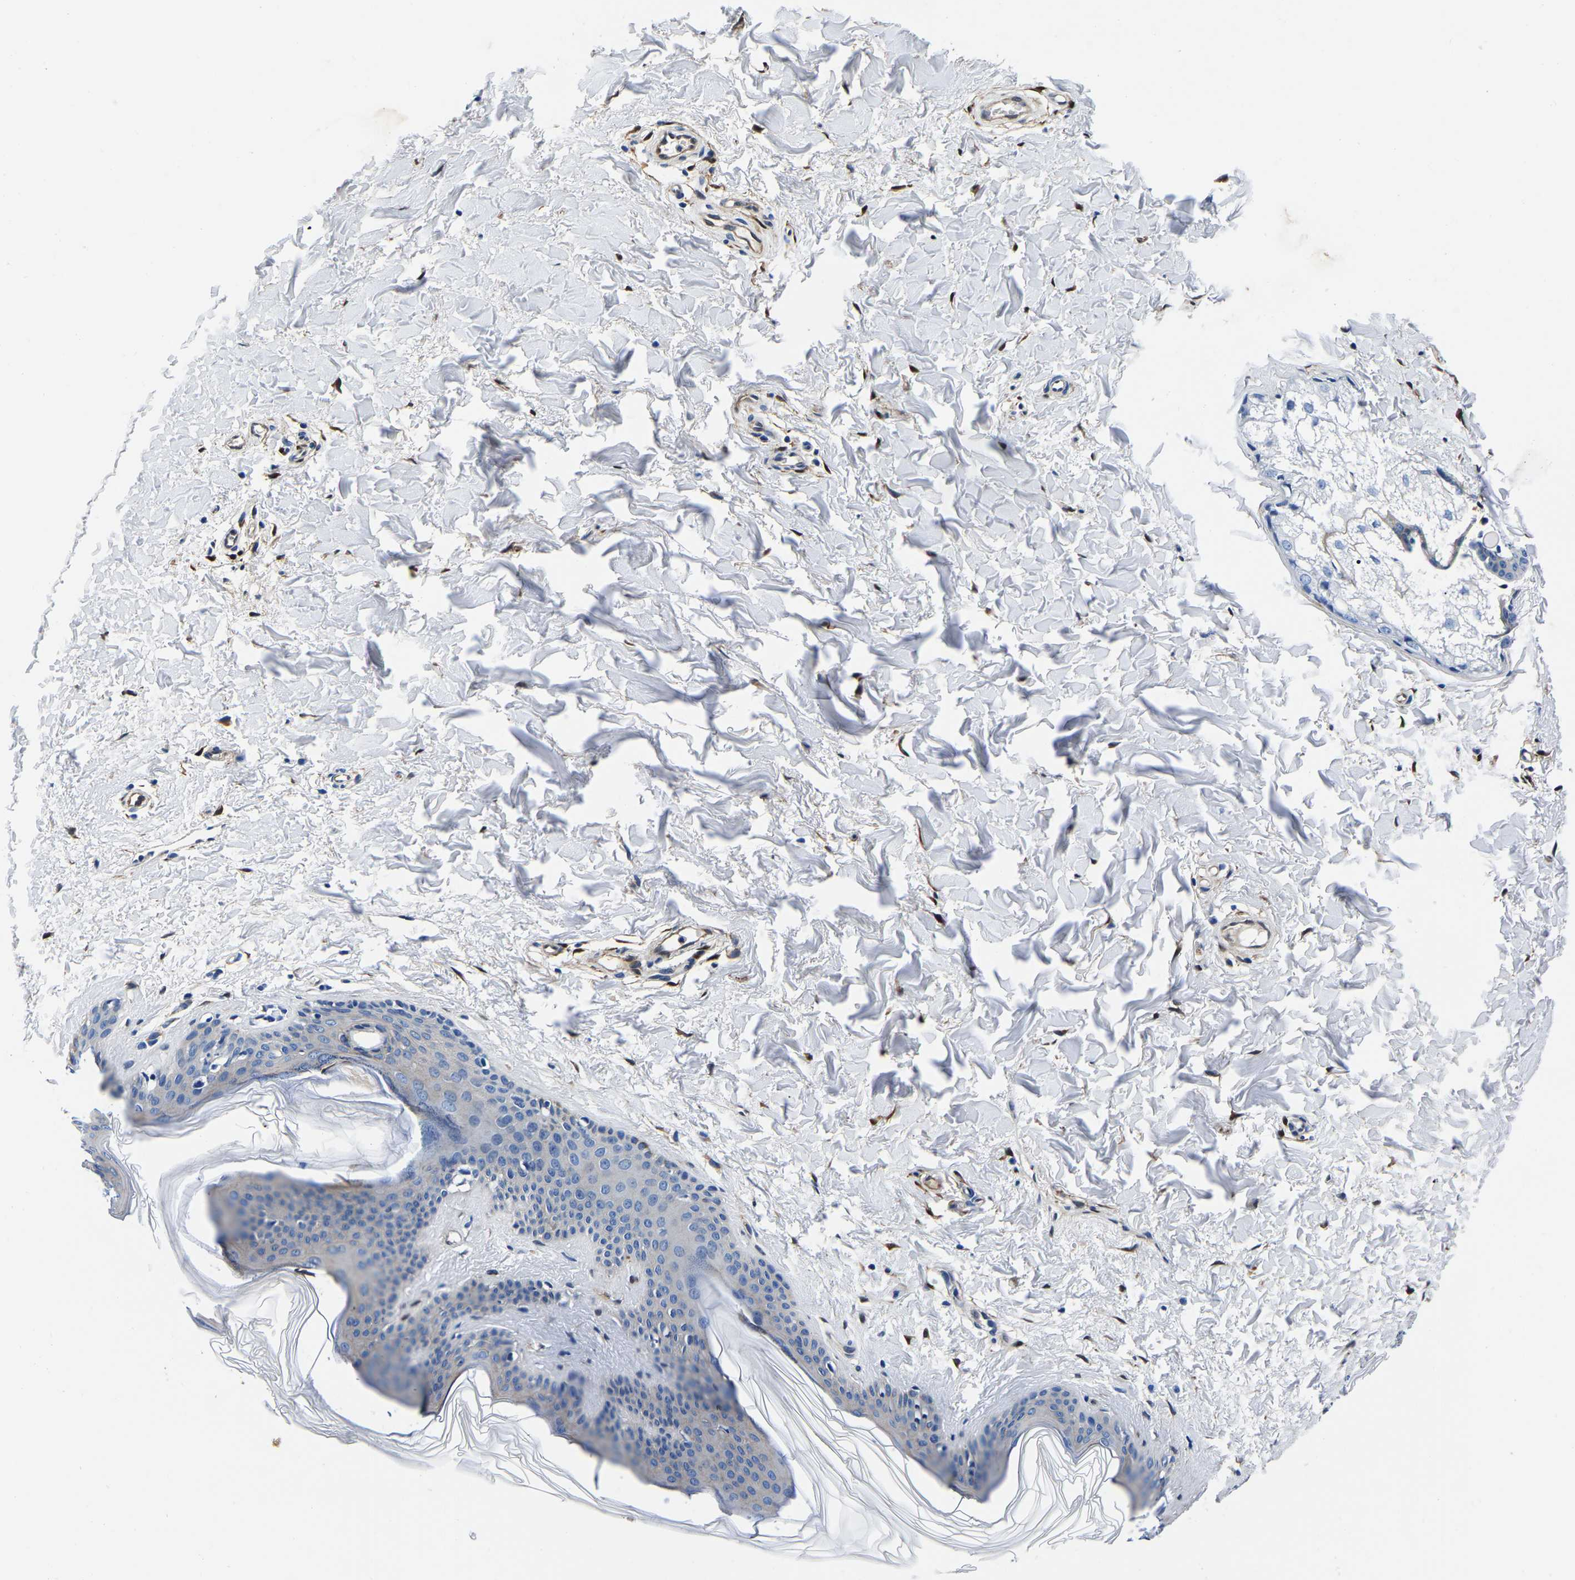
{"staining": {"intensity": "moderate", "quantity": ">75%", "location": "cytoplasmic/membranous"}, "tissue": "skin", "cell_type": "Fibroblasts", "image_type": "normal", "snomed": [{"axis": "morphology", "description": "Normal tissue, NOS"}, {"axis": "topography", "description": "Skin"}], "caption": "Unremarkable skin was stained to show a protein in brown. There is medium levels of moderate cytoplasmic/membranous expression in about >75% of fibroblasts. (DAB IHC, brown staining for protein, blue staining for nuclei).", "gene": "S100A13", "patient": {"sex": "female", "age": 17}}